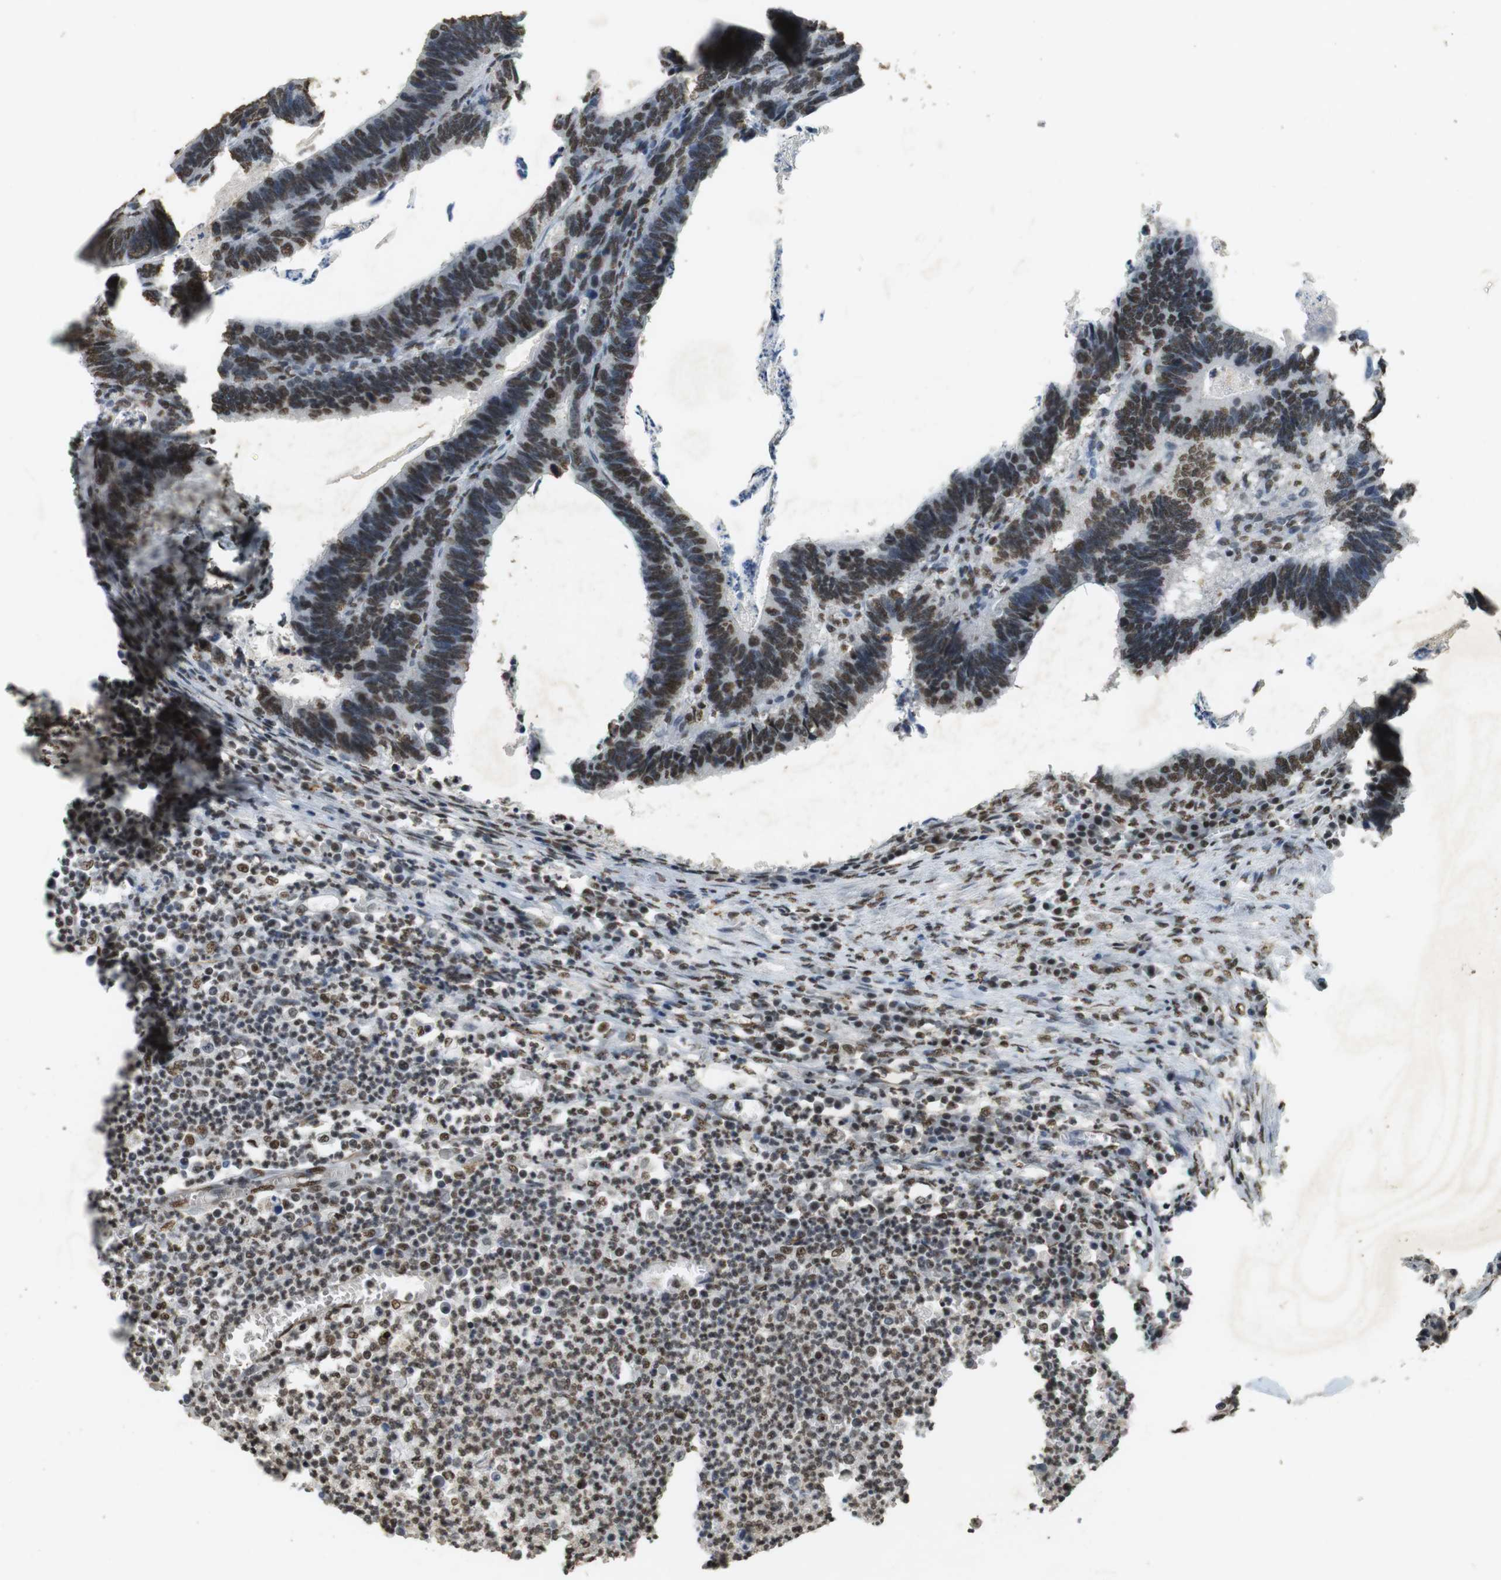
{"staining": {"intensity": "strong", "quantity": ">75%", "location": "nuclear"}, "tissue": "colorectal cancer", "cell_type": "Tumor cells", "image_type": "cancer", "snomed": [{"axis": "morphology", "description": "Adenocarcinoma, NOS"}, {"axis": "topography", "description": "Colon"}], "caption": "A high-resolution photomicrograph shows IHC staining of colorectal adenocarcinoma, which shows strong nuclear expression in approximately >75% of tumor cells.", "gene": "GATA4", "patient": {"sex": "male", "age": 72}}